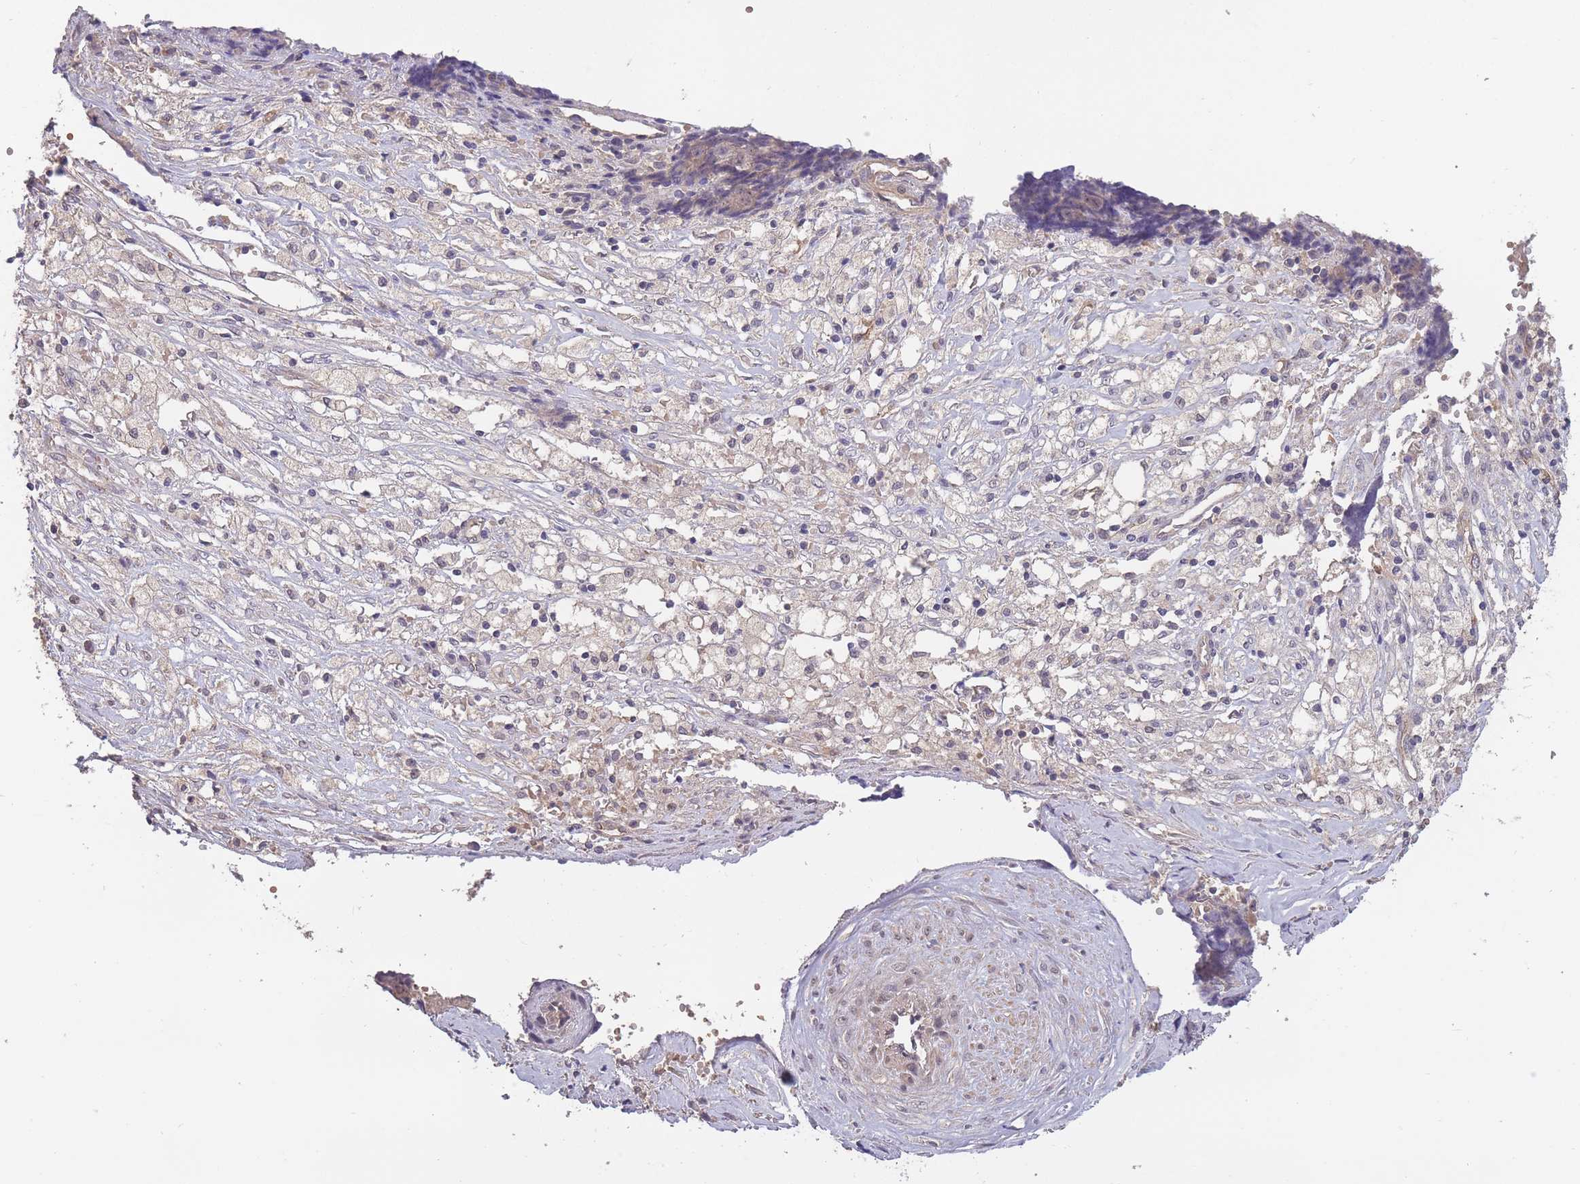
{"staining": {"intensity": "weak", "quantity": "<25%", "location": "nuclear"}, "tissue": "ovarian cancer", "cell_type": "Tumor cells", "image_type": "cancer", "snomed": [{"axis": "morphology", "description": "Carcinoma, endometroid"}, {"axis": "topography", "description": "Ovary"}], "caption": "The photomicrograph exhibits no staining of tumor cells in ovarian cancer. (DAB immunohistochemistry (IHC), high magnification).", "gene": "KIAA1755", "patient": {"sex": "female", "age": 42}}